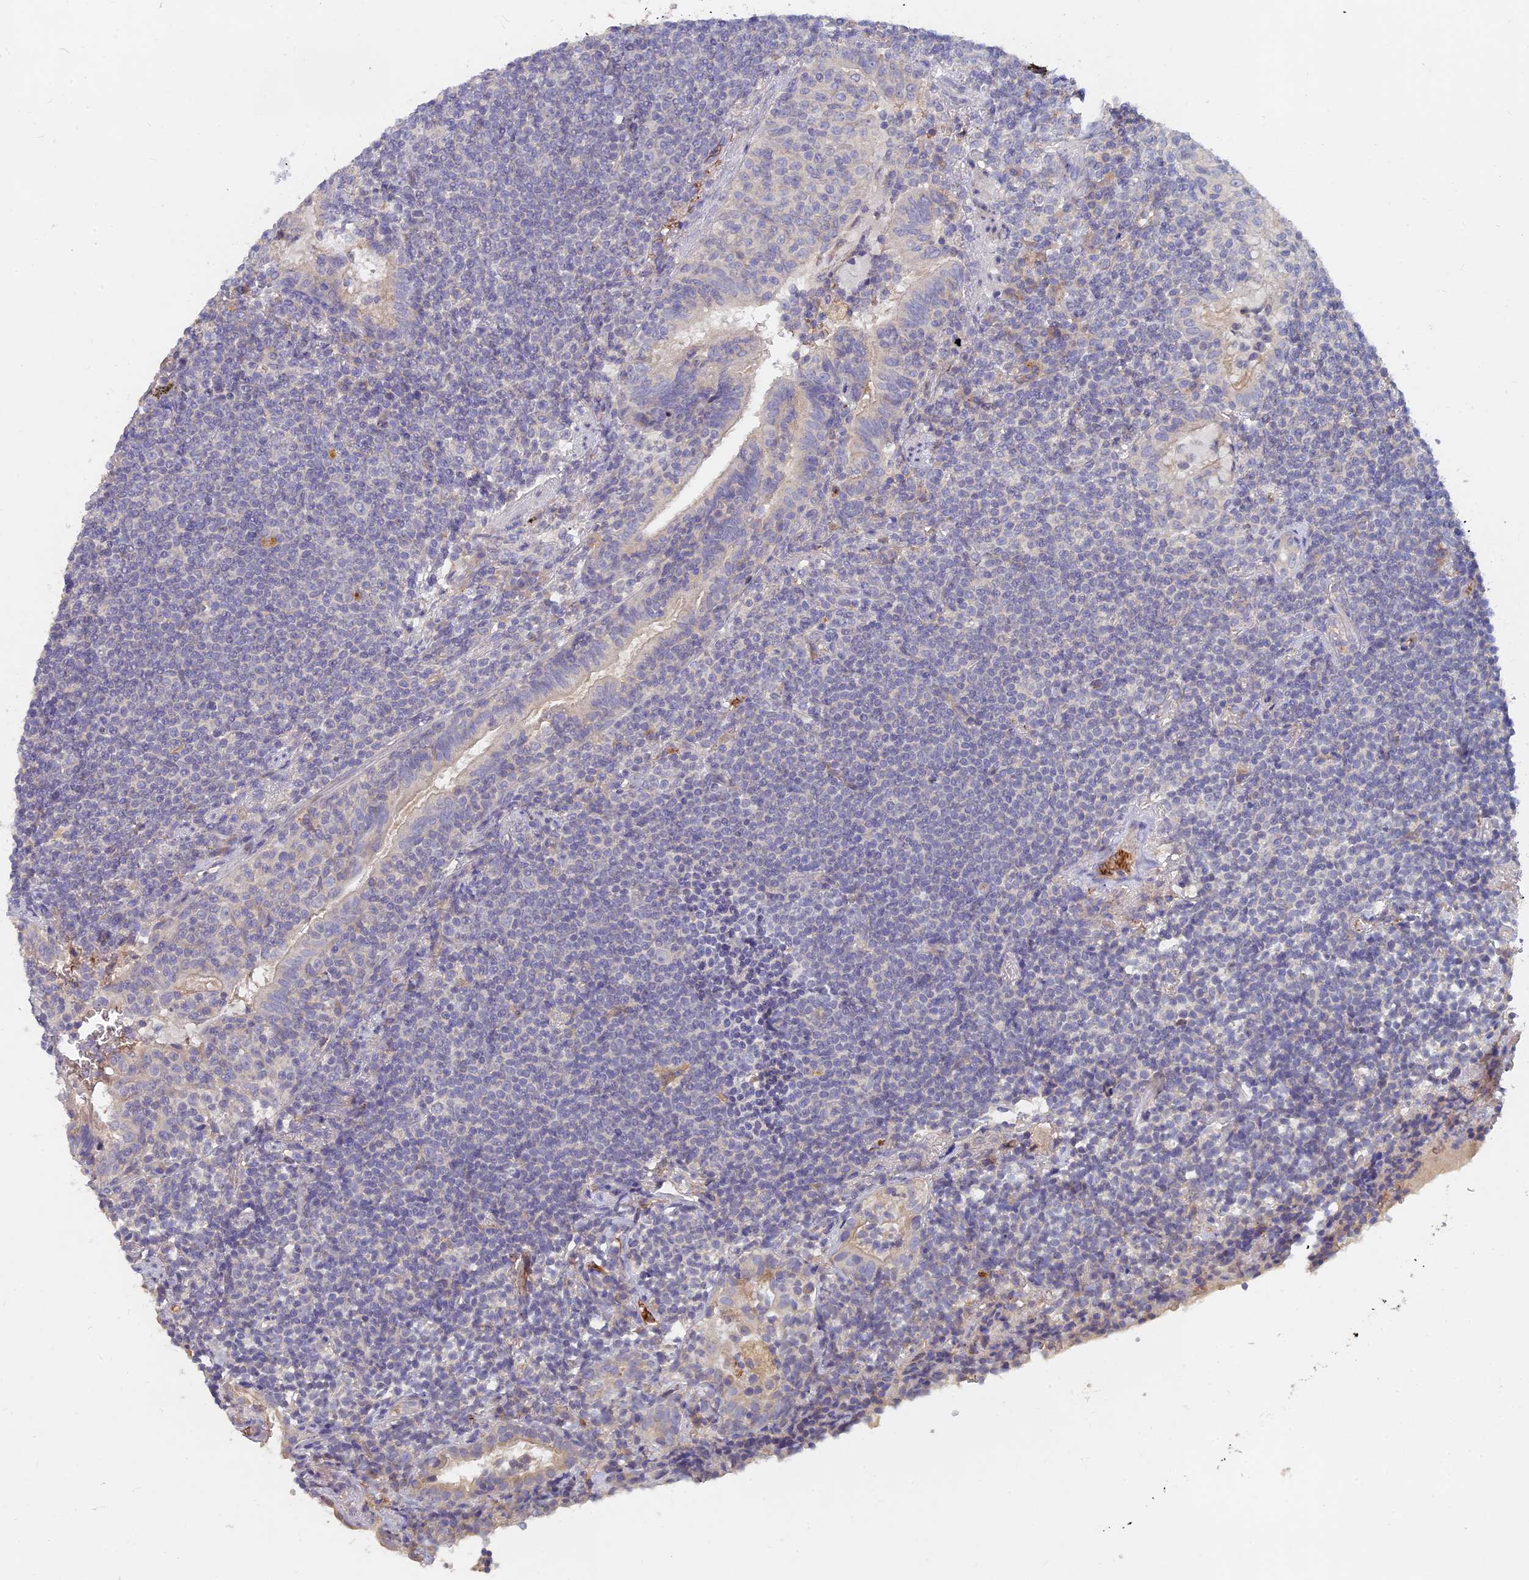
{"staining": {"intensity": "negative", "quantity": "none", "location": "none"}, "tissue": "lymphoma", "cell_type": "Tumor cells", "image_type": "cancer", "snomed": [{"axis": "morphology", "description": "Malignant lymphoma, non-Hodgkin's type, Low grade"}, {"axis": "topography", "description": "Lung"}], "caption": "High magnification brightfield microscopy of malignant lymphoma, non-Hodgkin's type (low-grade) stained with DAB (3,3'-diaminobenzidine) (brown) and counterstained with hematoxylin (blue): tumor cells show no significant staining. (Brightfield microscopy of DAB (3,3'-diaminobenzidine) immunohistochemistry at high magnification).", "gene": "ARRDC1", "patient": {"sex": "female", "age": 71}}